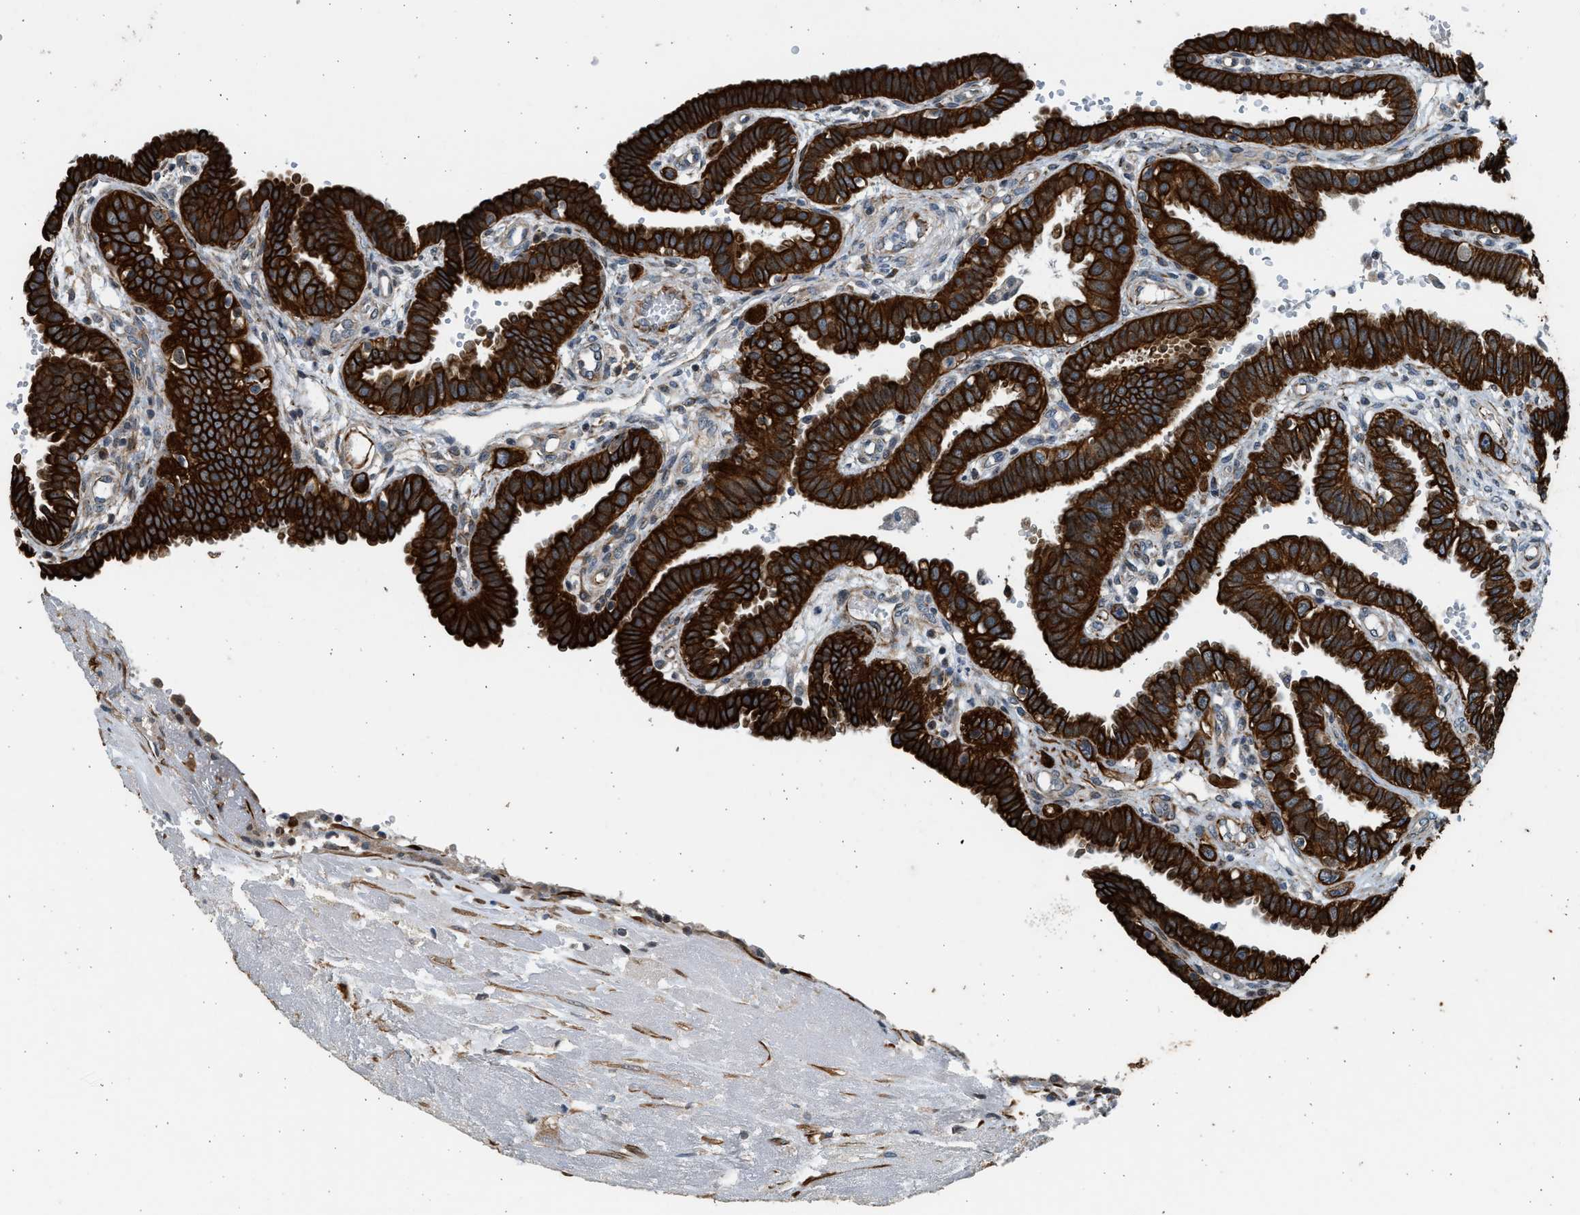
{"staining": {"intensity": "strong", "quantity": ">75%", "location": "cytoplasmic/membranous"}, "tissue": "fallopian tube", "cell_type": "Glandular cells", "image_type": "normal", "snomed": [{"axis": "morphology", "description": "Normal tissue, NOS"}, {"axis": "topography", "description": "Fallopian tube"}, {"axis": "topography", "description": "Placenta"}], "caption": "Immunohistochemistry (DAB) staining of normal human fallopian tube shows strong cytoplasmic/membranous protein staining in approximately >75% of glandular cells.", "gene": "PCLO", "patient": {"sex": "female", "age": 34}}